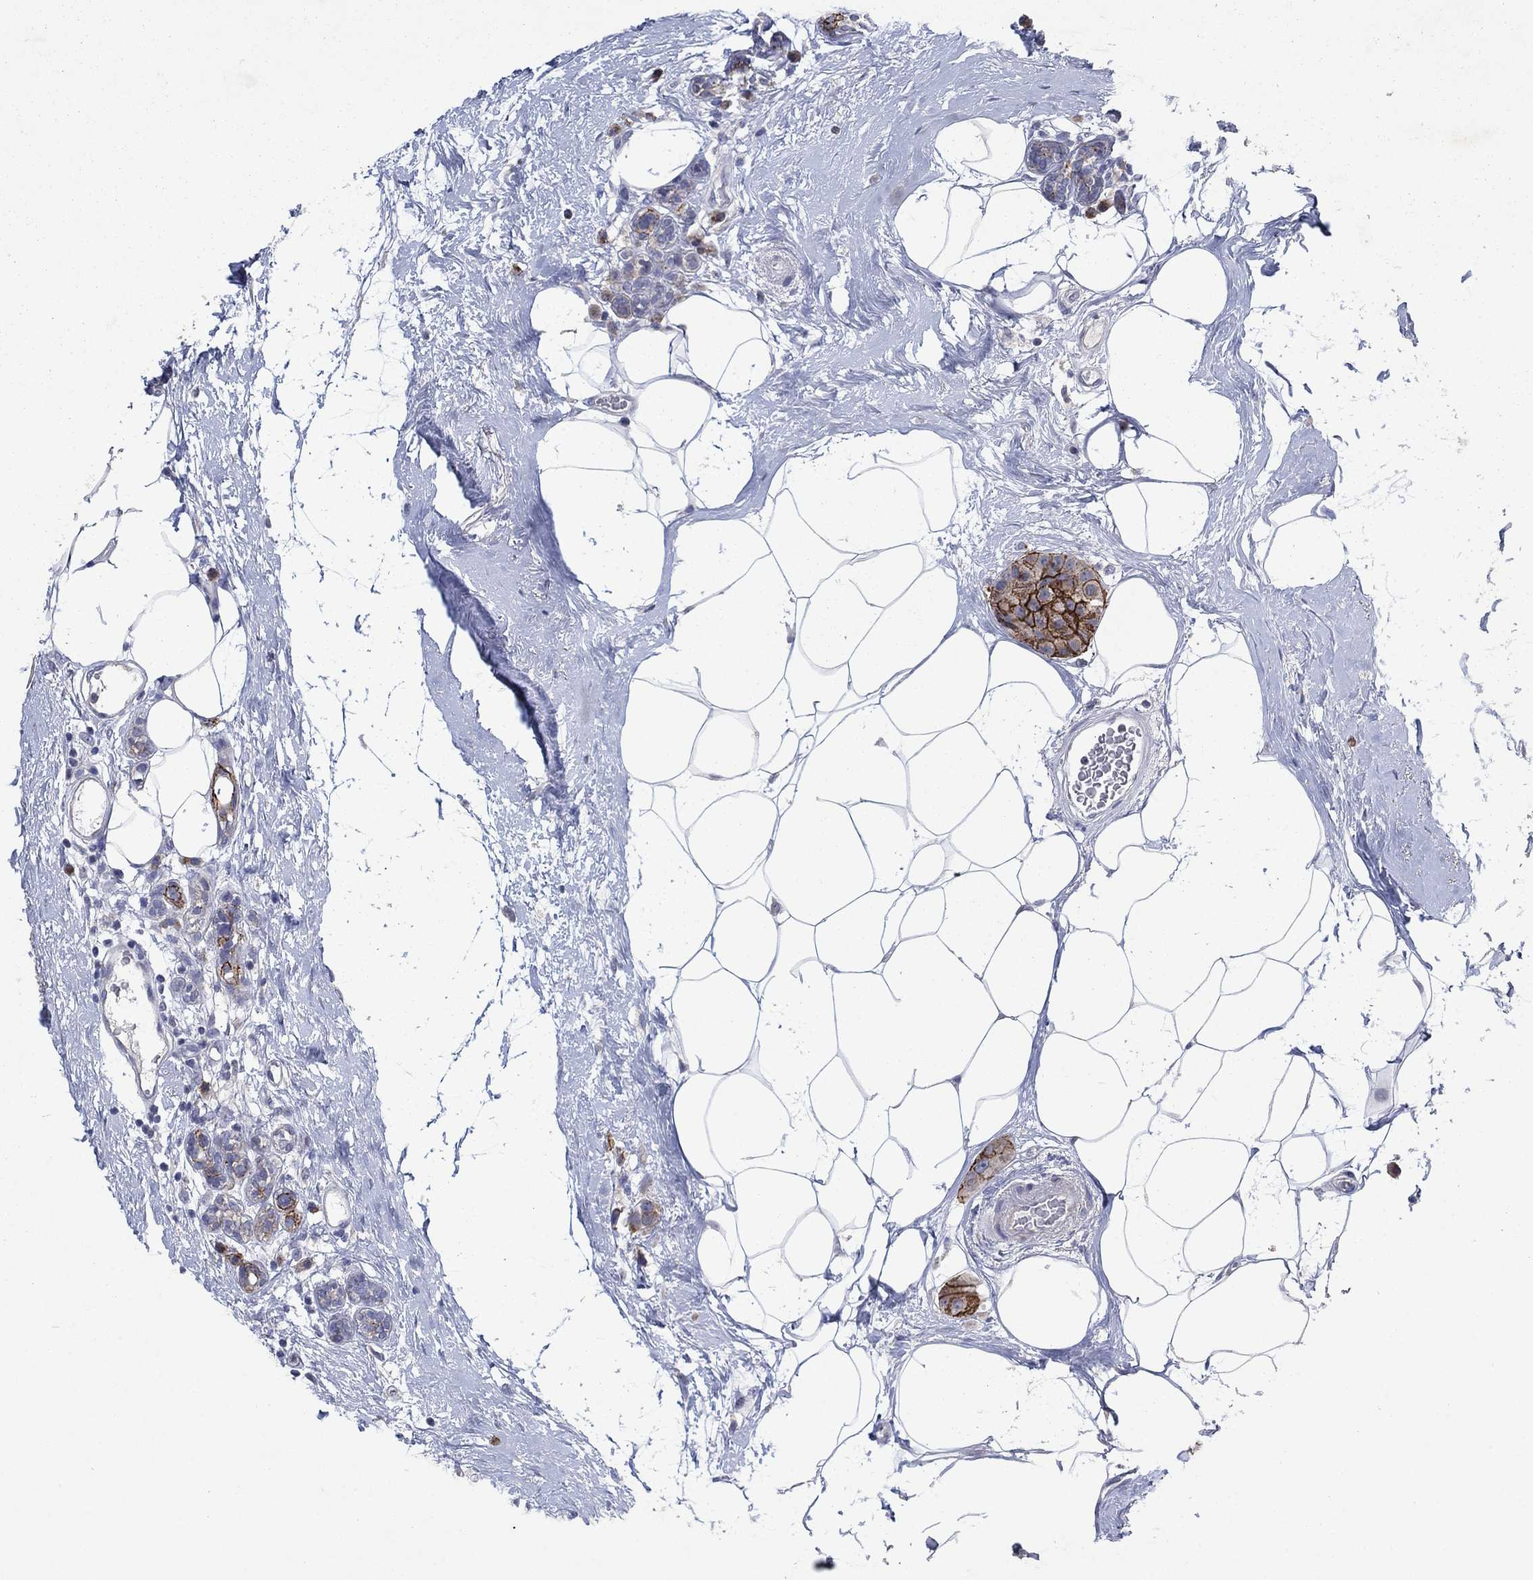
{"staining": {"intensity": "strong", "quantity": "25%-75%", "location": "cytoplasmic/membranous"}, "tissue": "breast cancer", "cell_type": "Tumor cells", "image_type": "cancer", "snomed": [{"axis": "morphology", "description": "Duct carcinoma"}, {"axis": "topography", "description": "Breast"}], "caption": "Protein staining of breast cancer tissue exhibits strong cytoplasmic/membranous expression in about 25%-75% of tumor cells. The staining was performed using DAB (3,3'-diaminobenzidine) to visualize the protein expression in brown, while the nuclei were stained in blue with hematoxylin (Magnification: 20x).", "gene": "SDC1", "patient": {"sex": "female", "age": 45}}